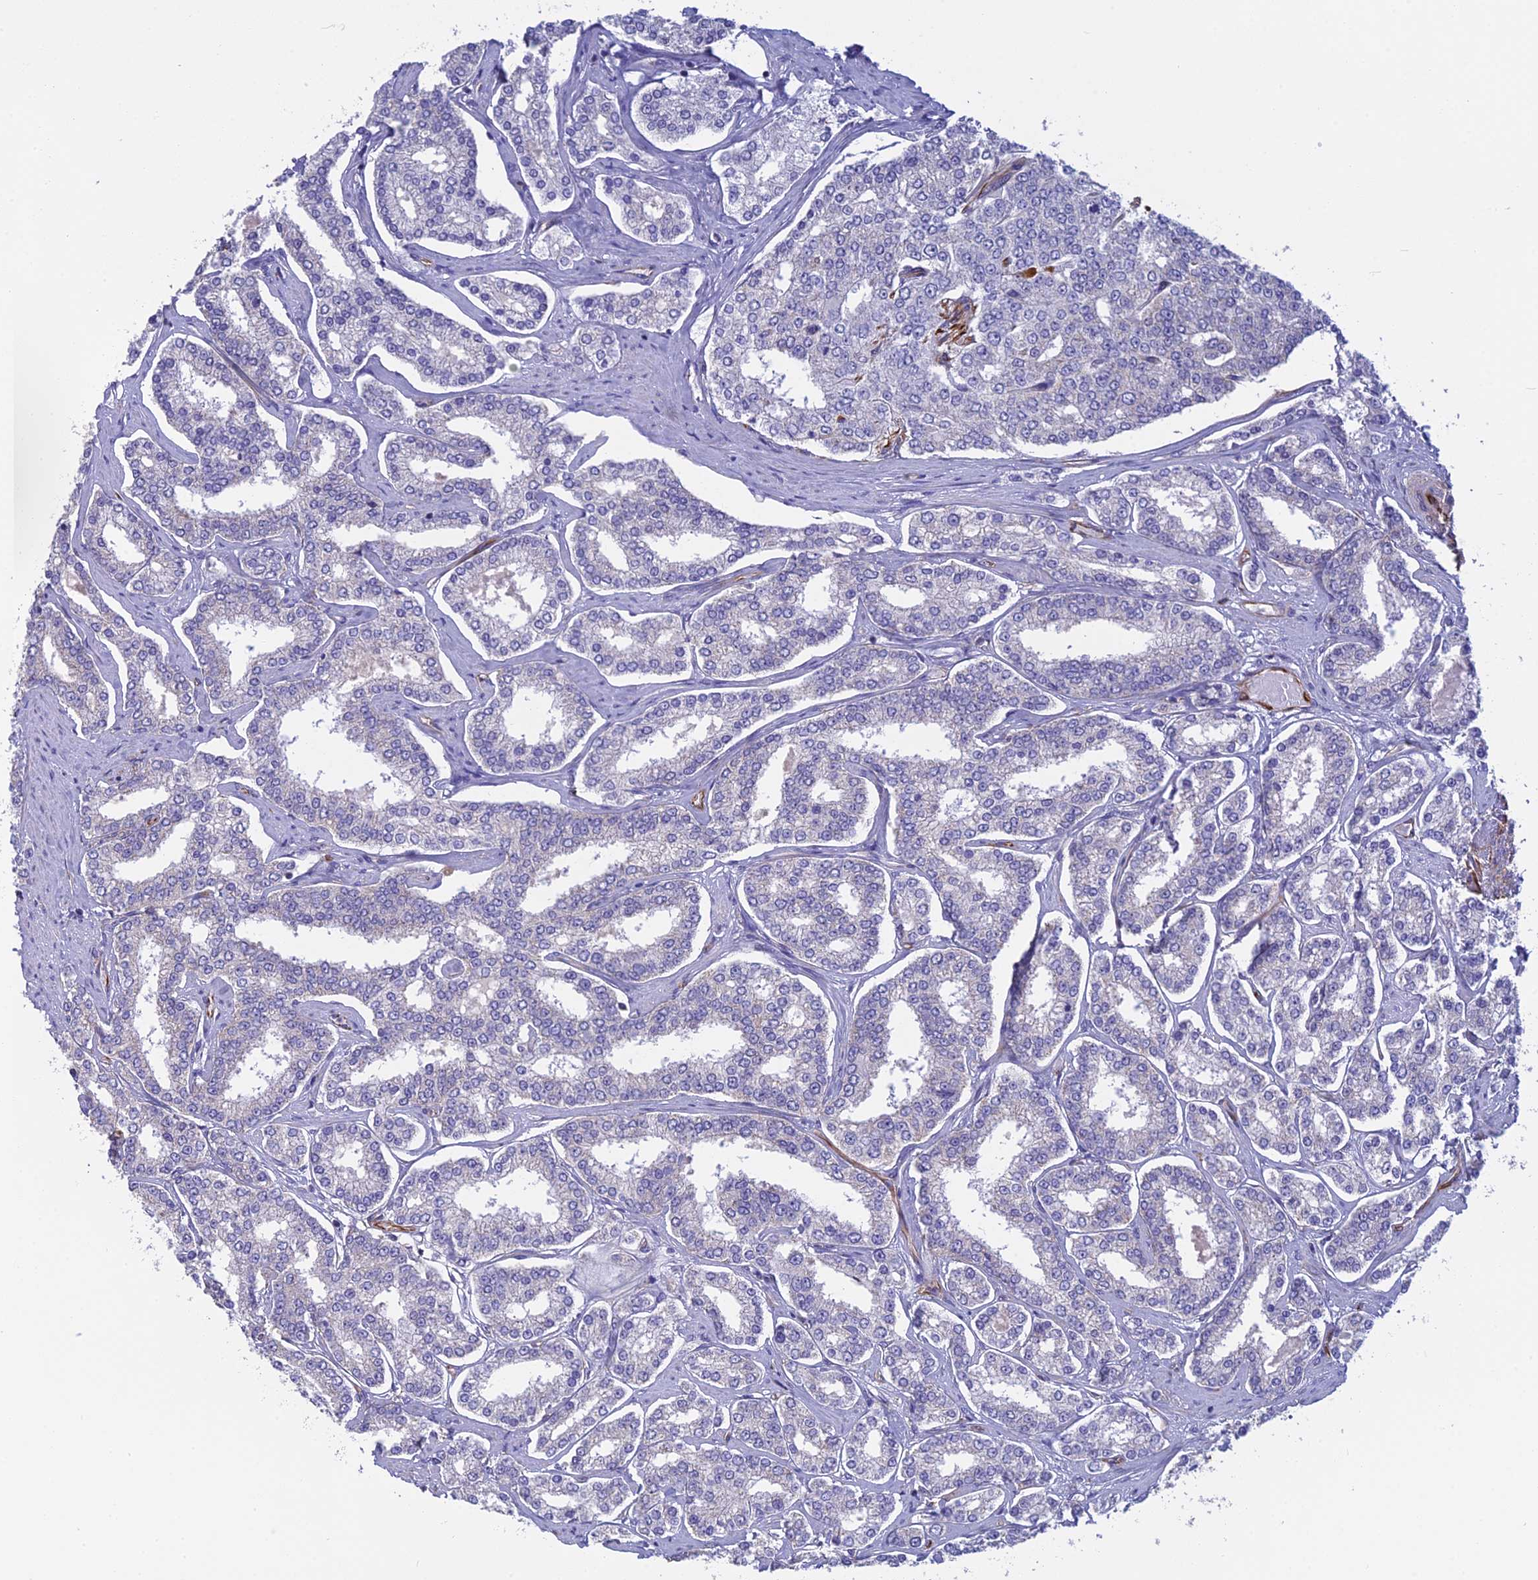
{"staining": {"intensity": "negative", "quantity": "none", "location": "none"}, "tissue": "prostate cancer", "cell_type": "Tumor cells", "image_type": "cancer", "snomed": [{"axis": "morphology", "description": "Normal tissue, NOS"}, {"axis": "morphology", "description": "Adenocarcinoma, High grade"}, {"axis": "topography", "description": "Prostate"}], "caption": "Immunohistochemistry micrograph of human high-grade adenocarcinoma (prostate) stained for a protein (brown), which shows no positivity in tumor cells.", "gene": "FBXL20", "patient": {"sex": "male", "age": 83}}